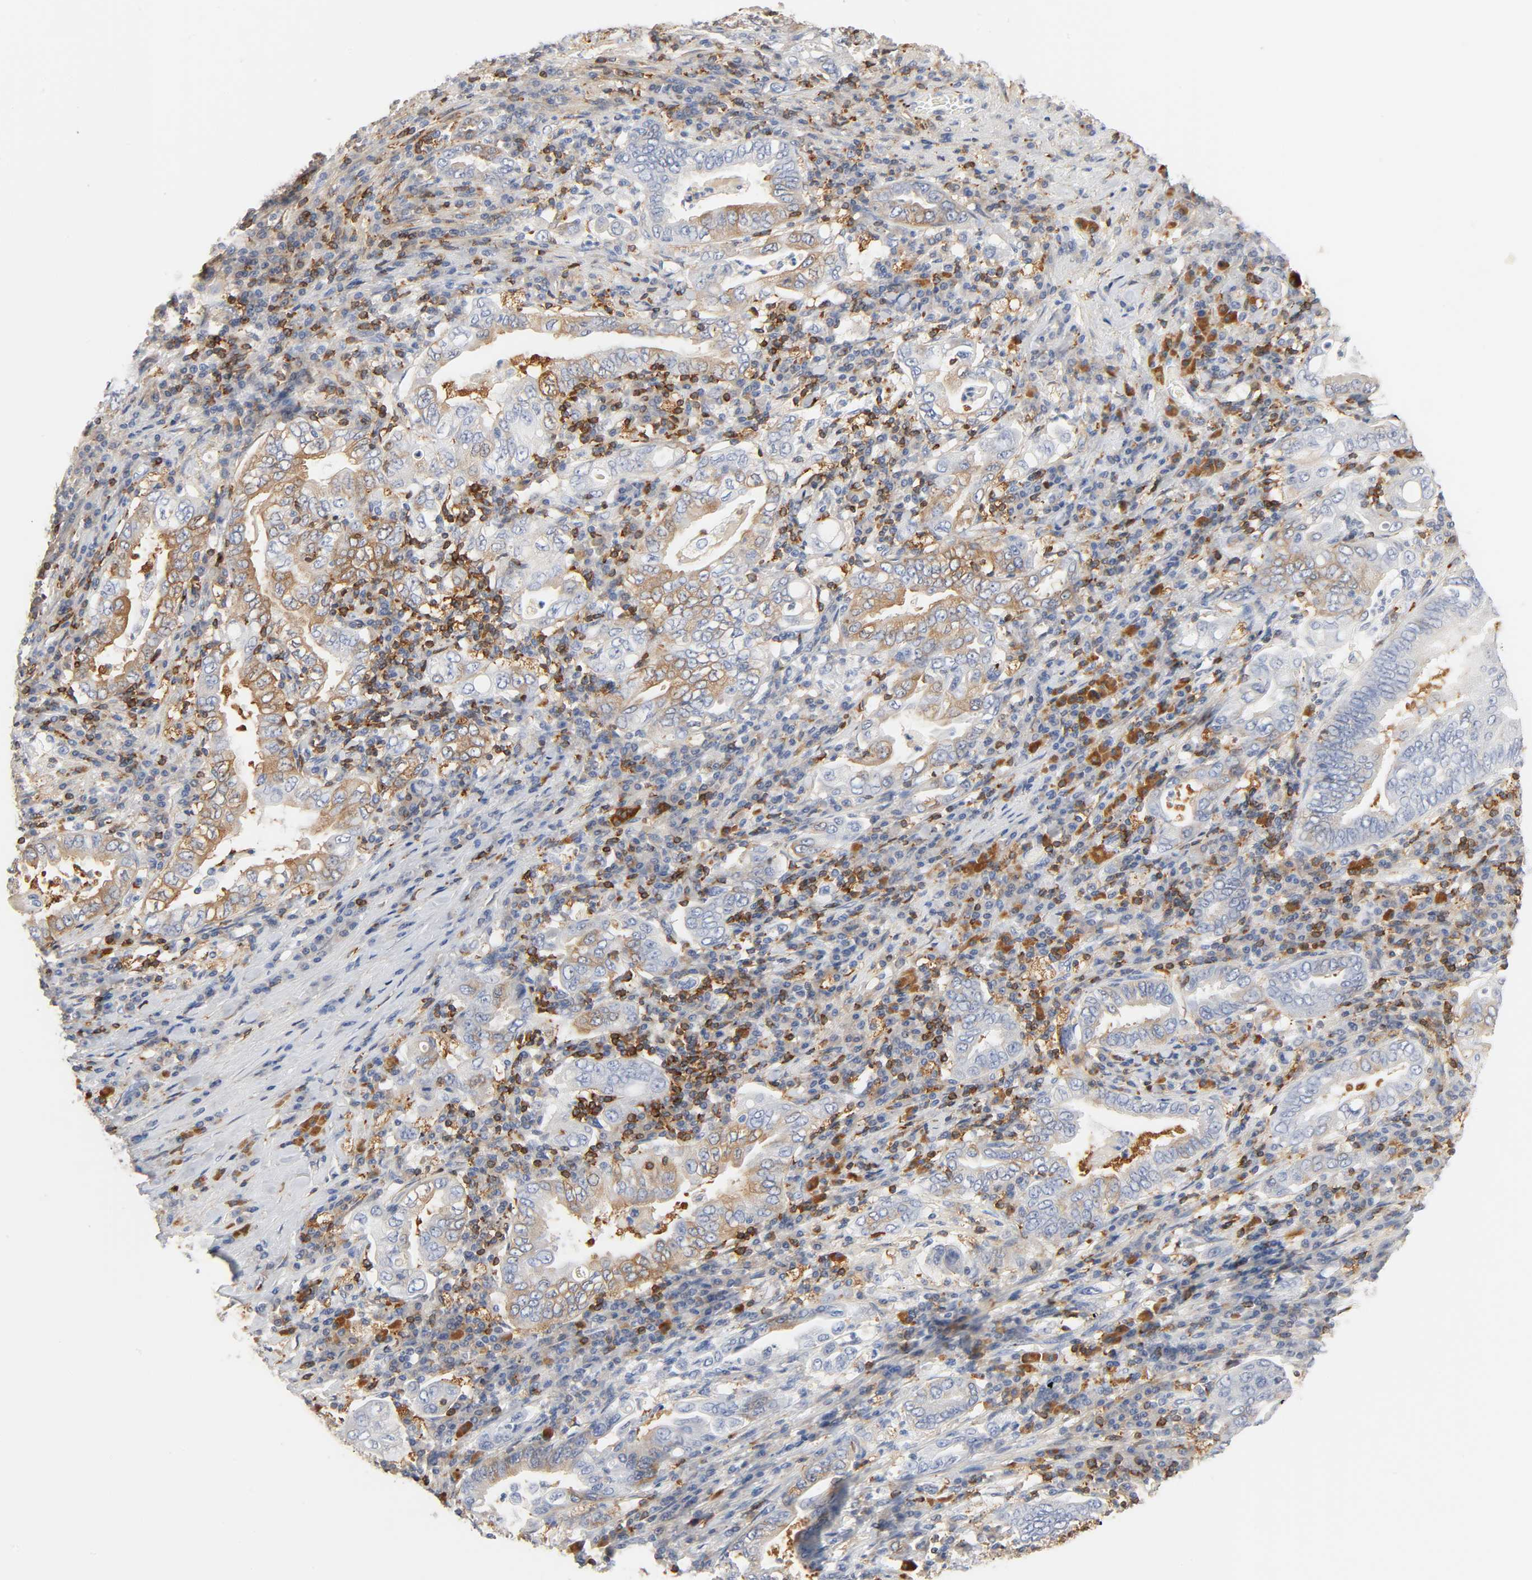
{"staining": {"intensity": "moderate", "quantity": "25%-75%", "location": "cytoplasmic/membranous"}, "tissue": "stomach cancer", "cell_type": "Tumor cells", "image_type": "cancer", "snomed": [{"axis": "morphology", "description": "Normal tissue, NOS"}, {"axis": "morphology", "description": "Adenocarcinoma, NOS"}, {"axis": "topography", "description": "Esophagus"}, {"axis": "topography", "description": "Stomach, upper"}, {"axis": "topography", "description": "Peripheral nerve tissue"}], "caption": "Moderate cytoplasmic/membranous staining for a protein is seen in approximately 25%-75% of tumor cells of adenocarcinoma (stomach) using IHC.", "gene": "BIN1", "patient": {"sex": "male", "age": 62}}